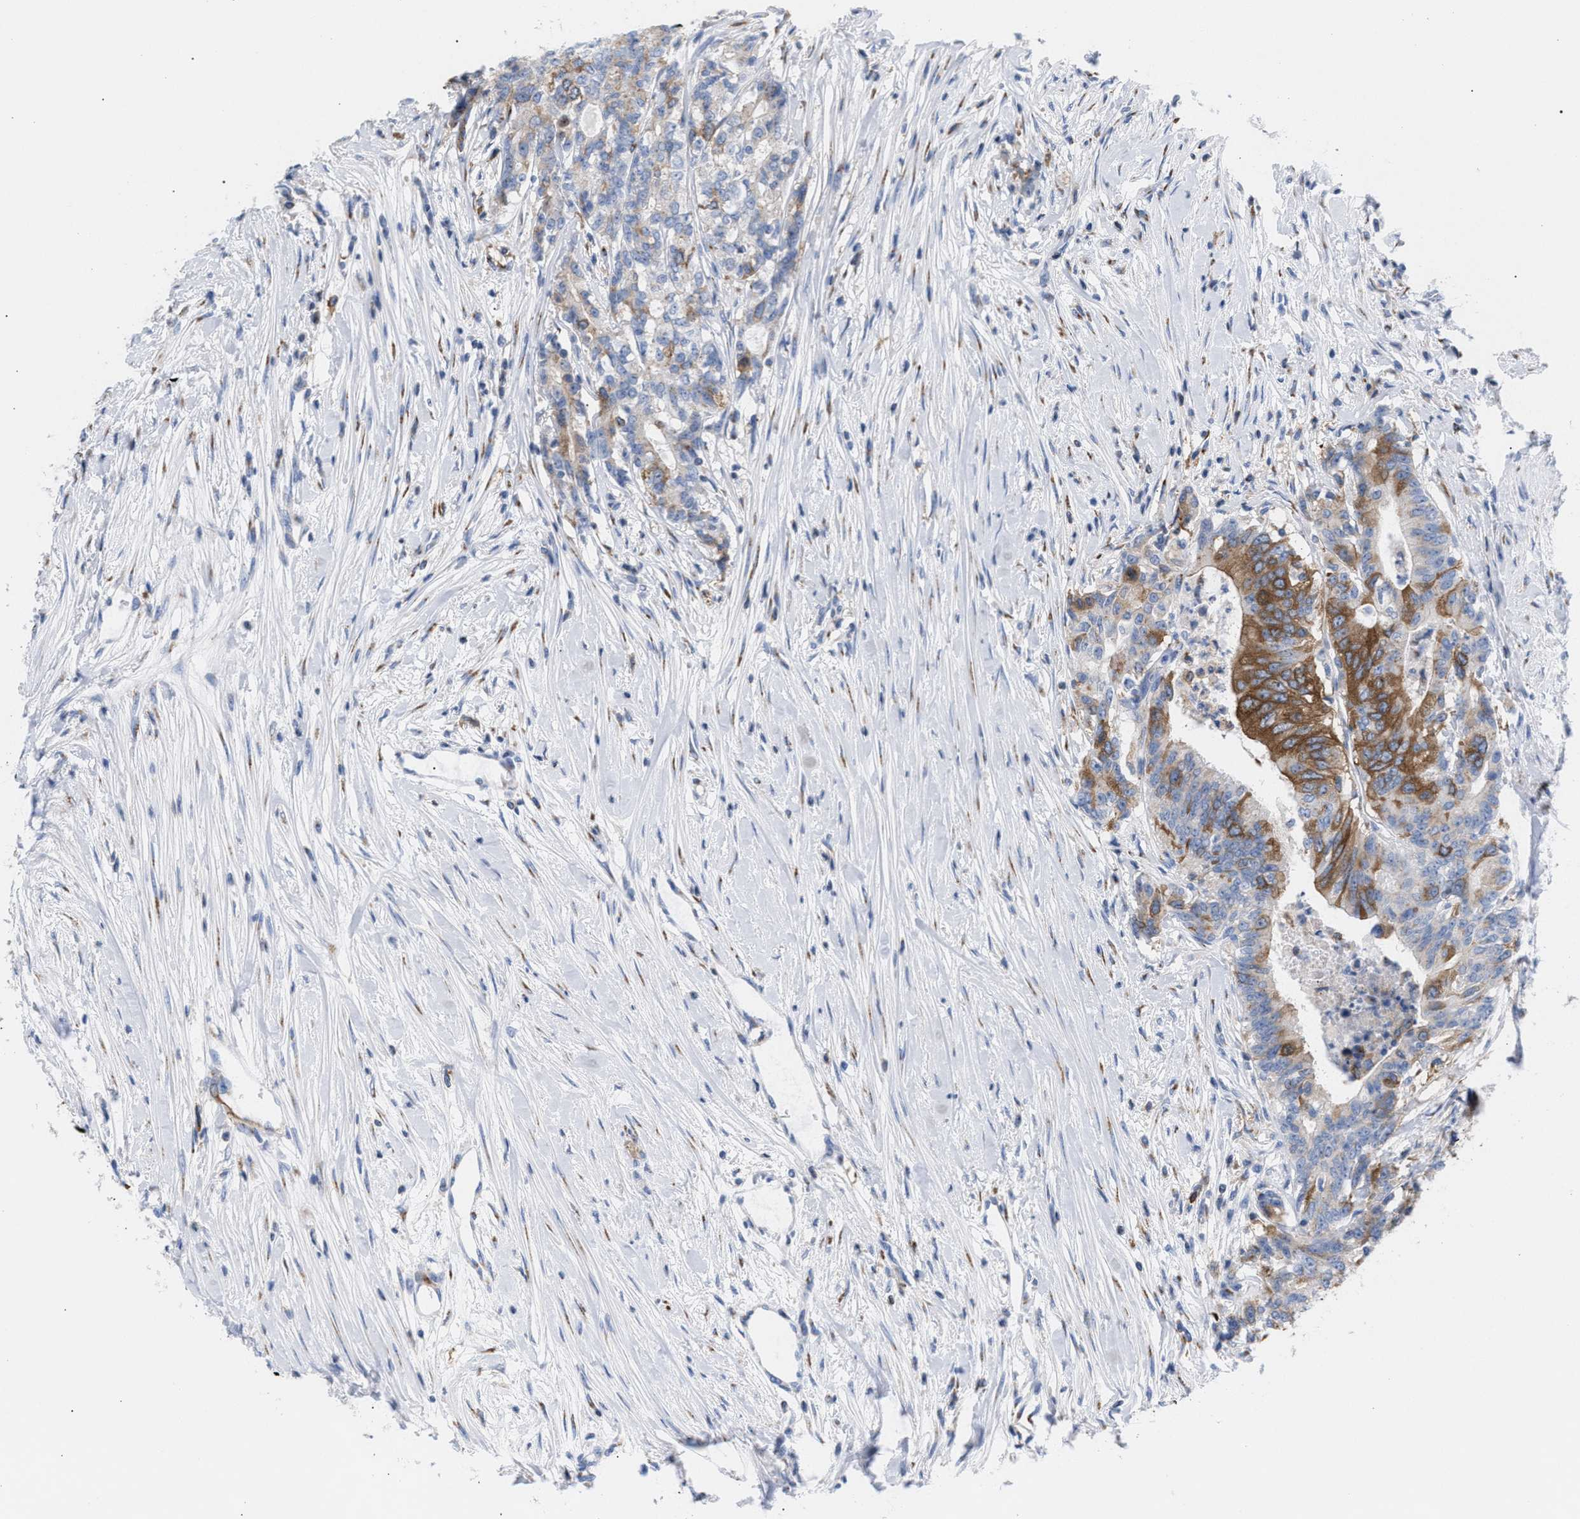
{"staining": {"intensity": "moderate", "quantity": "25%-75%", "location": "cytoplasmic/membranous"}, "tissue": "colorectal cancer", "cell_type": "Tumor cells", "image_type": "cancer", "snomed": [{"axis": "morphology", "description": "Adenocarcinoma, NOS"}, {"axis": "topography", "description": "Colon"}], "caption": "About 25%-75% of tumor cells in colorectal cancer (adenocarcinoma) show moderate cytoplasmic/membranous protein expression as visualized by brown immunohistochemical staining.", "gene": "TACC3", "patient": {"sex": "female", "age": 77}}